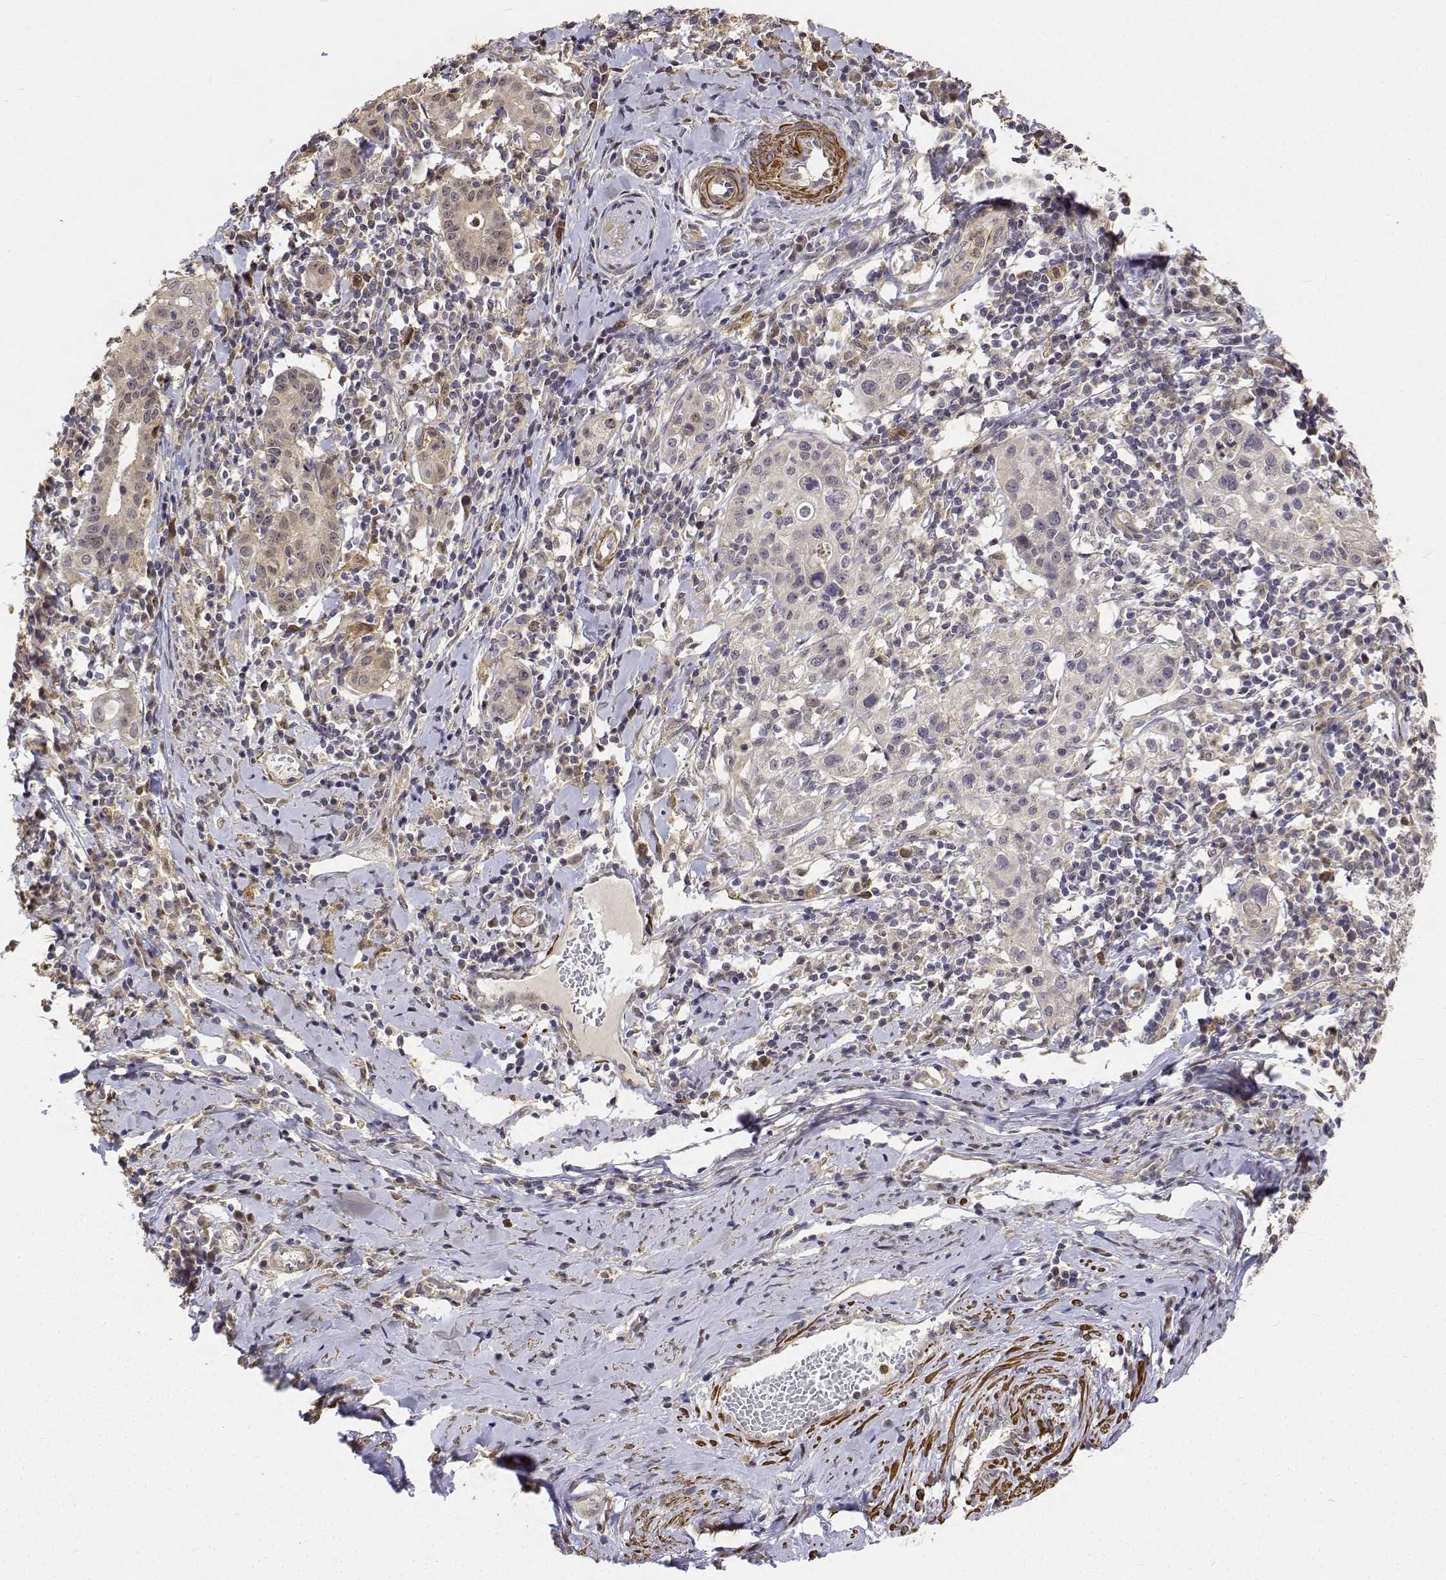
{"staining": {"intensity": "negative", "quantity": "none", "location": "none"}, "tissue": "cervical cancer", "cell_type": "Tumor cells", "image_type": "cancer", "snomed": [{"axis": "morphology", "description": "Normal tissue, NOS"}, {"axis": "morphology", "description": "Adenocarcinoma, NOS"}, {"axis": "topography", "description": "Cervix"}], "caption": "Adenocarcinoma (cervical) was stained to show a protein in brown. There is no significant positivity in tumor cells.", "gene": "PCID2", "patient": {"sex": "female", "age": 44}}